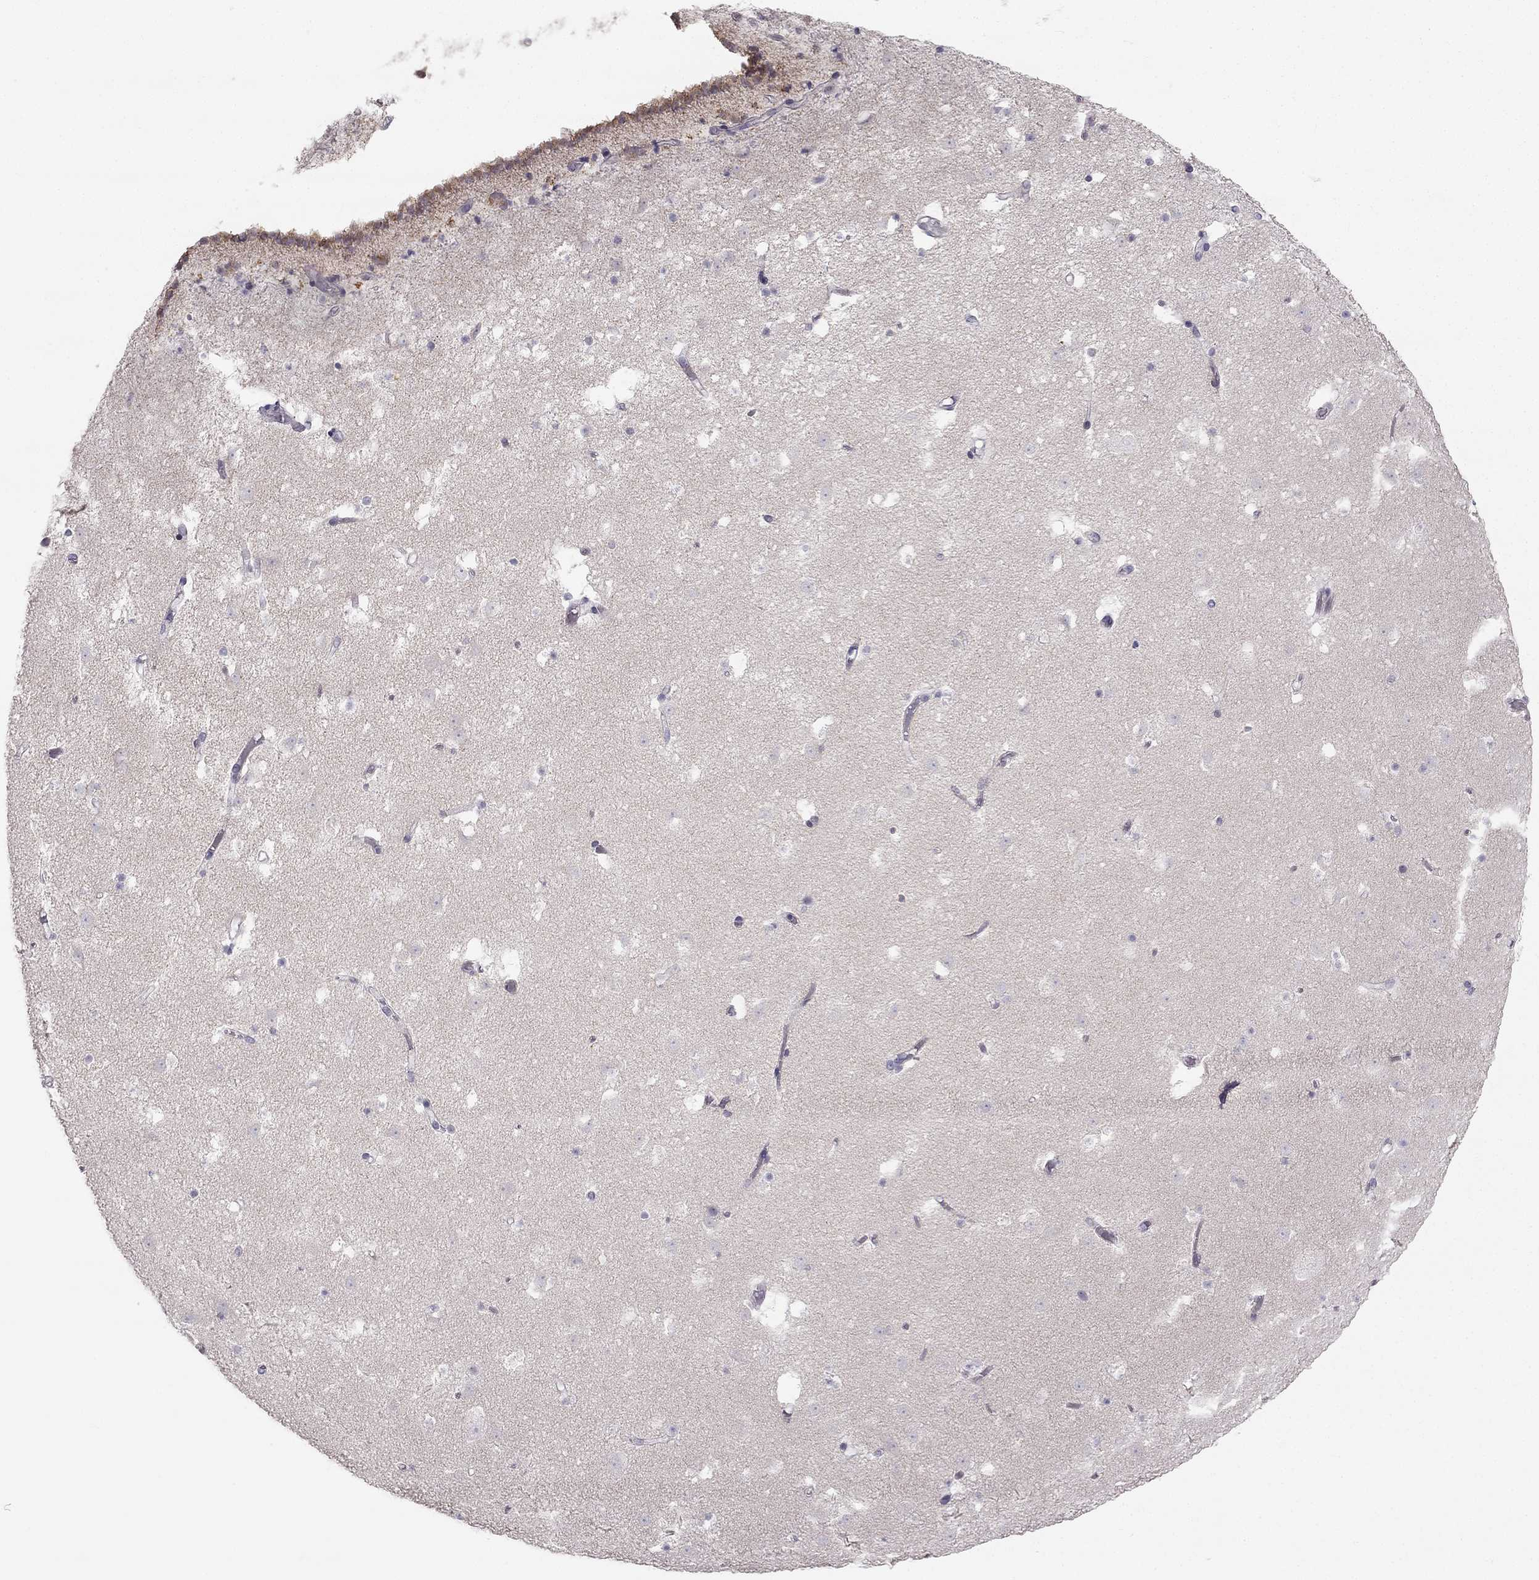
{"staining": {"intensity": "negative", "quantity": "none", "location": "none"}, "tissue": "caudate", "cell_type": "Glial cells", "image_type": "normal", "snomed": [{"axis": "morphology", "description": "Normal tissue, NOS"}, {"axis": "topography", "description": "Lateral ventricle wall"}], "caption": "This is an IHC image of unremarkable human caudate. There is no expression in glial cells.", "gene": "C5orf49", "patient": {"sex": "female", "age": 42}}